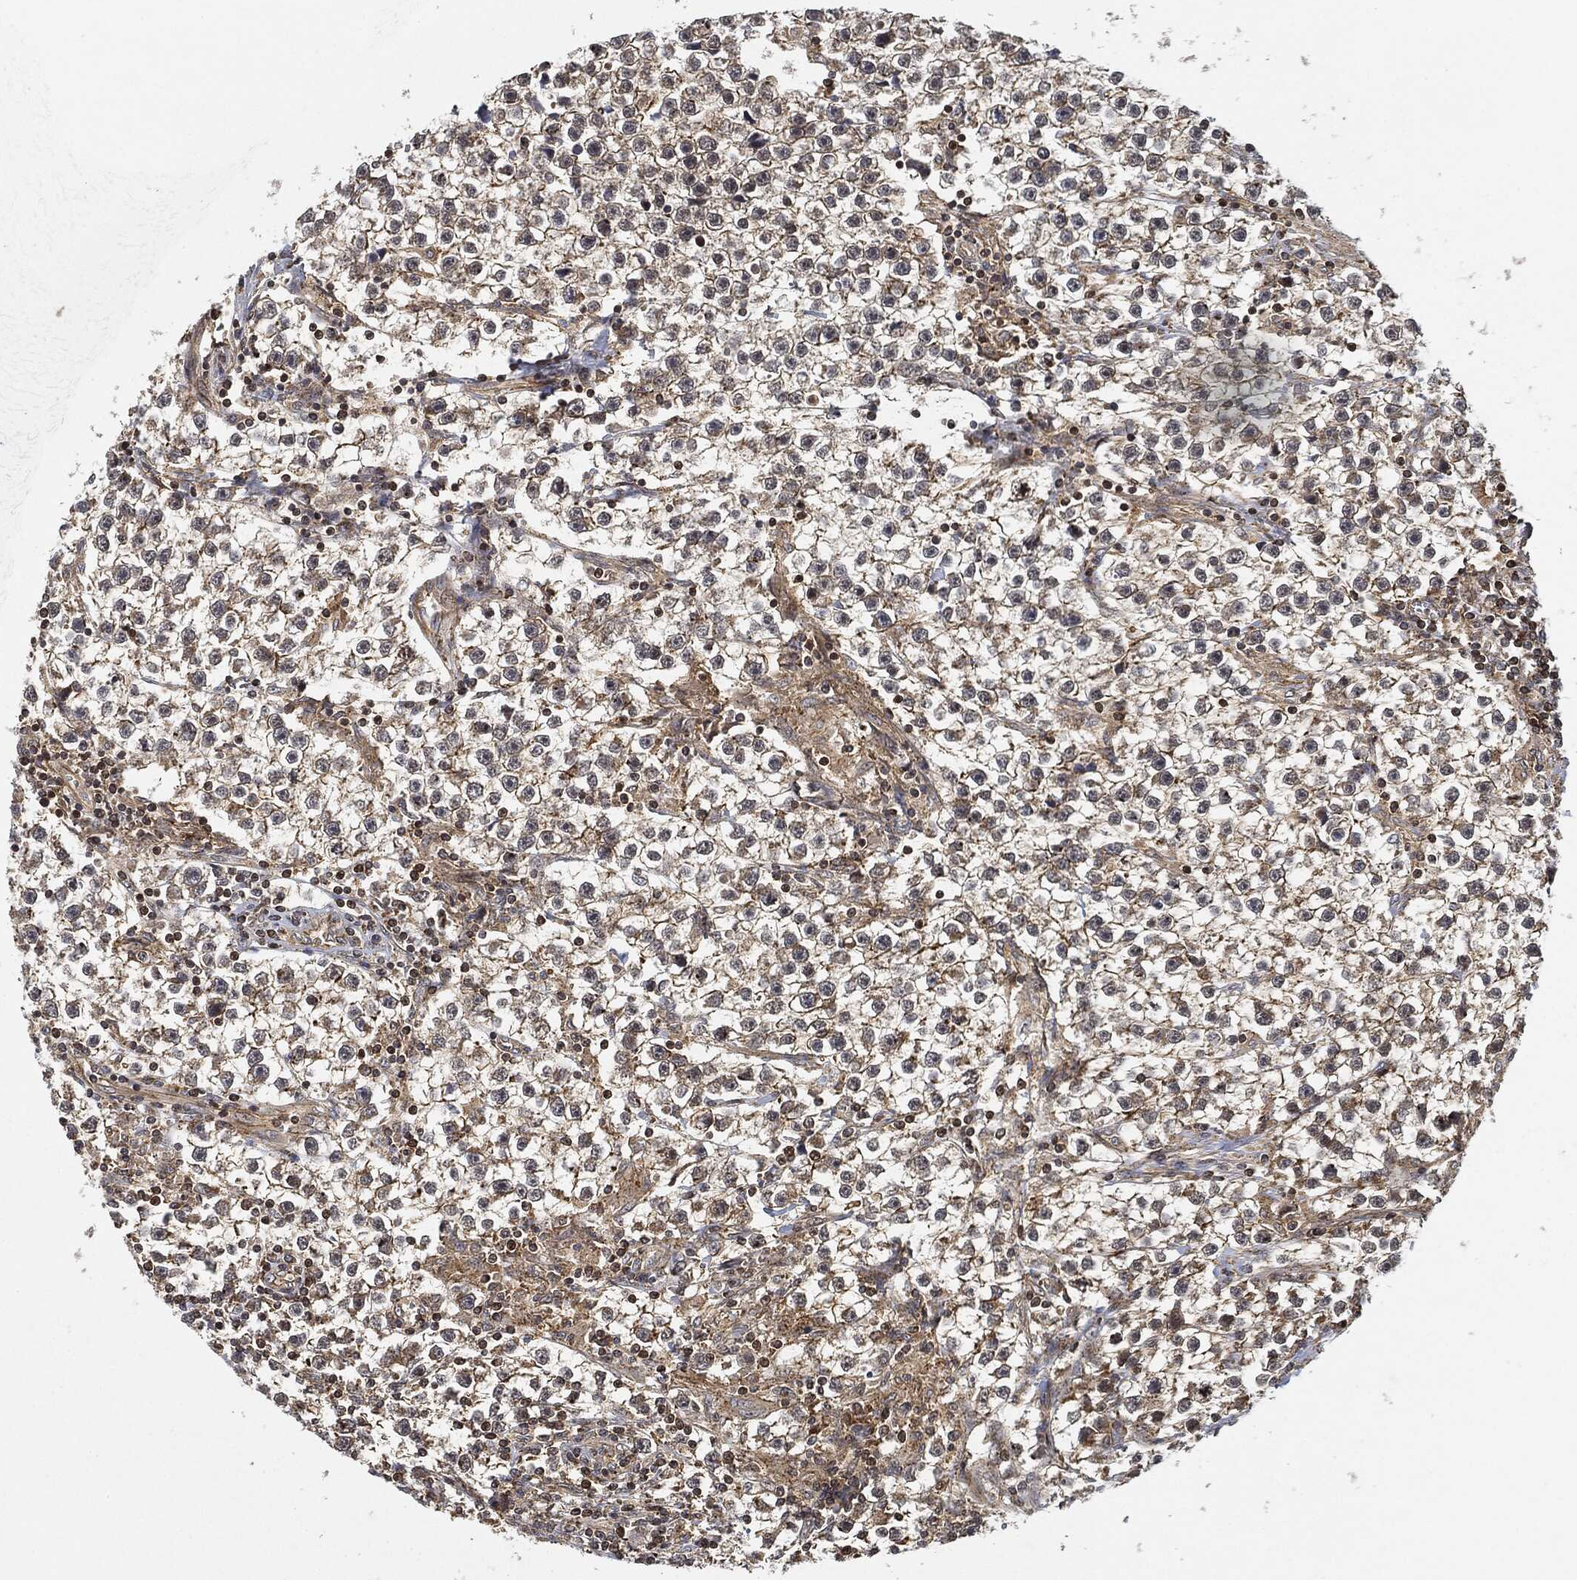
{"staining": {"intensity": "strong", "quantity": "<25%", "location": "cytoplasmic/membranous,nuclear"}, "tissue": "testis cancer", "cell_type": "Tumor cells", "image_type": "cancer", "snomed": [{"axis": "morphology", "description": "Seminoma, NOS"}, {"axis": "topography", "description": "Testis"}], "caption": "Seminoma (testis) was stained to show a protein in brown. There is medium levels of strong cytoplasmic/membranous and nuclear expression in approximately <25% of tumor cells. The staining was performed using DAB, with brown indicating positive protein expression. Nuclei are stained blue with hematoxylin.", "gene": "MAP3K3", "patient": {"sex": "male", "age": 59}}